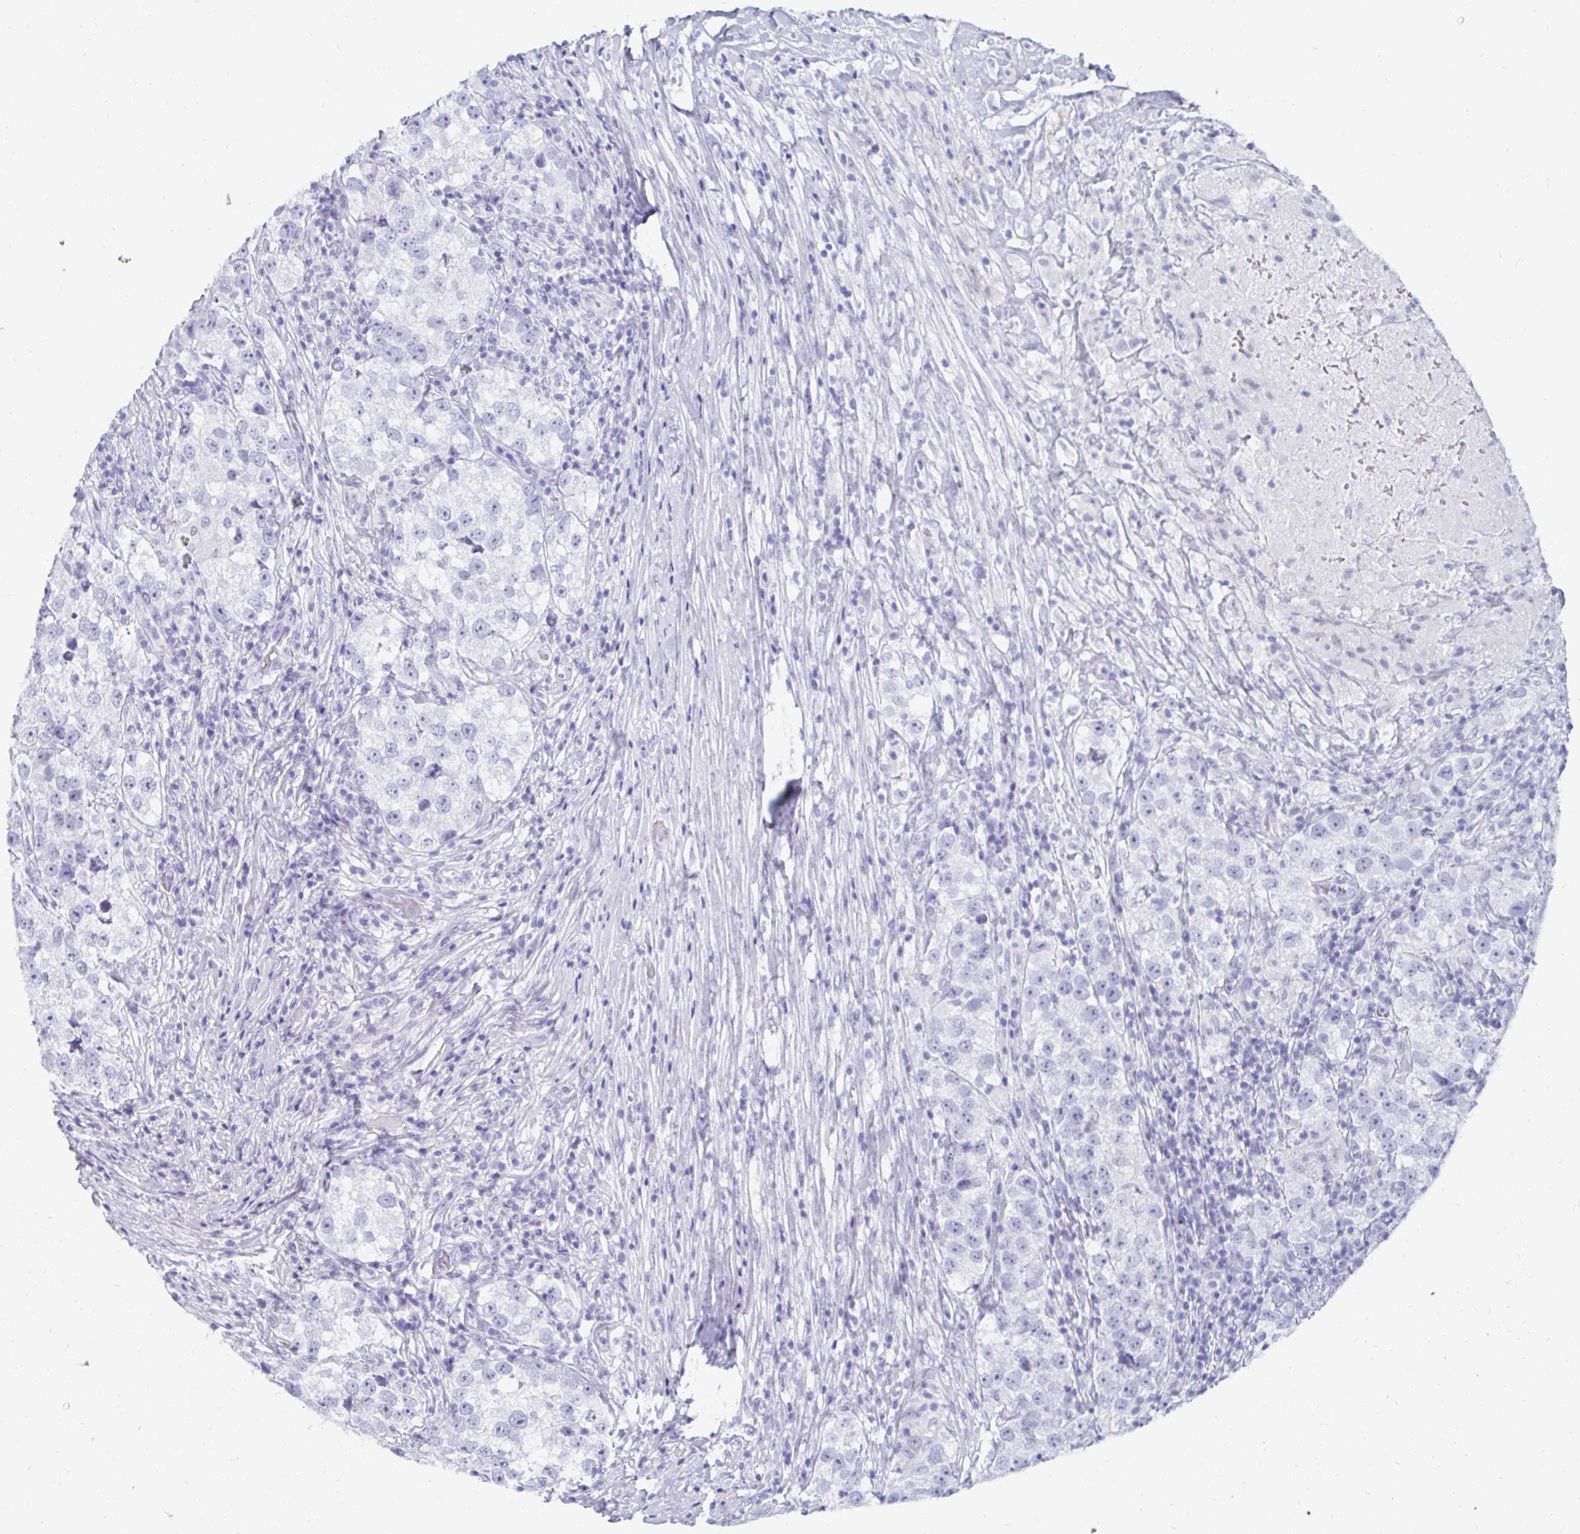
{"staining": {"intensity": "negative", "quantity": "none", "location": "none"}, "tissue": "testis cancer", "cell_type": "Tumor cells", "image_type": "cancer", "snomed": [{"axis": "morphology", "description": "Seminoma, NOS"}, {"axis": "topography", "description": "Testis"}], "caption": "Protein analysis of seminoma (testis) exhibits no significant expression in tumor cells.", "gene": "GKN2", "patient": {"sex": "male", "age": 46}}